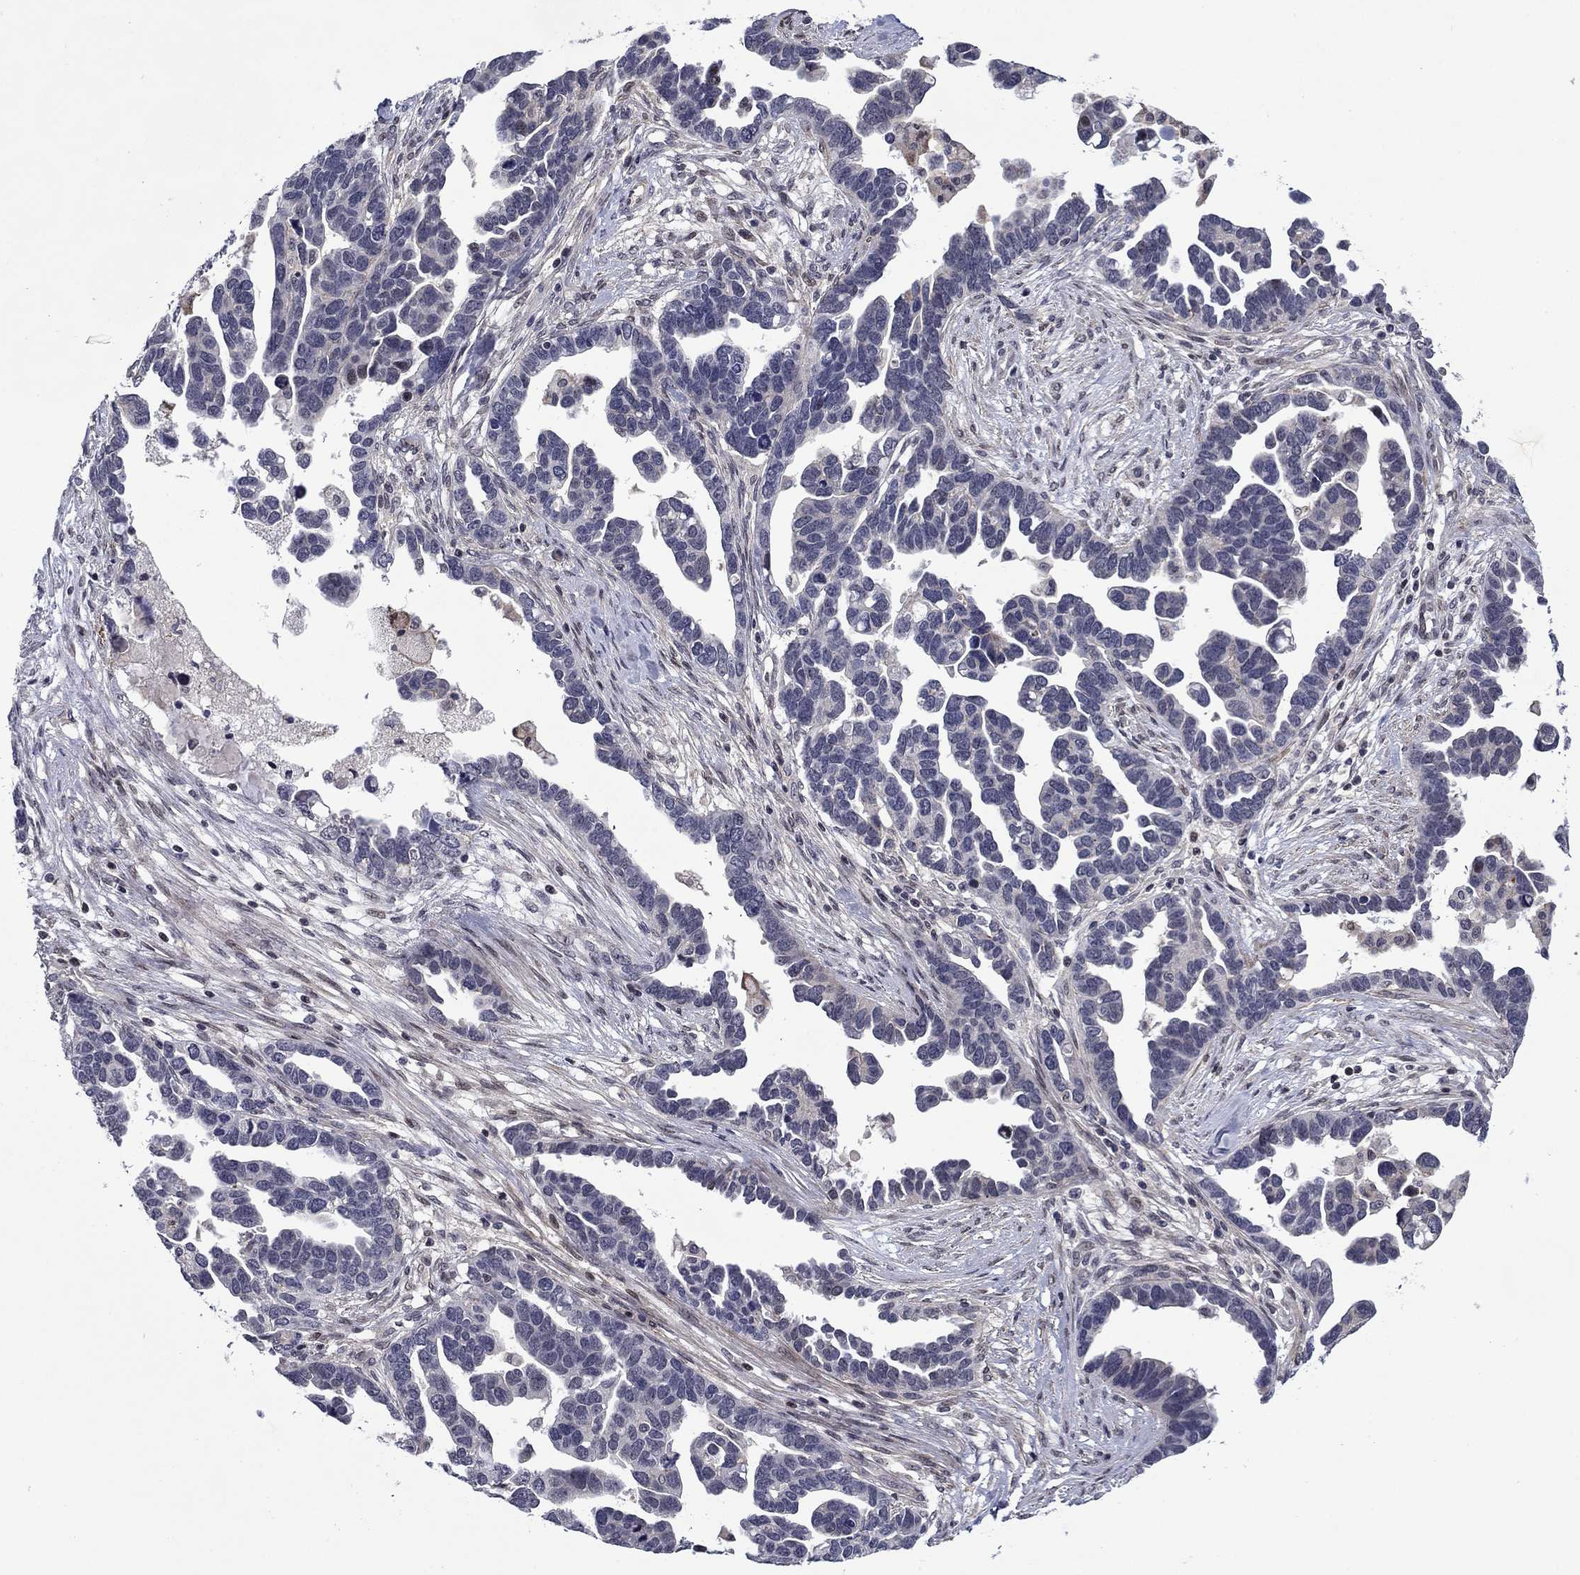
{"staining": {"intensity": "negative", "quantity": "none", "location": "none"}, "tissue": "ovarian cancer", "cell_type": "Tumor cells", "image_type": "cancer", "snomed": [{"axis": "morphology", "description": "Cystadenocarcinoma, serous, NOS"}, {"axis": "topography", "description": "Ovary"}], "caption": "This is an immunohistochemistry (IHC) image of human ovarian serous cystadenocarcinoma. There is no positivity in tumor cells.", "gene": "B3GAT1", "patient": {"sex": "female", "age": 54}}